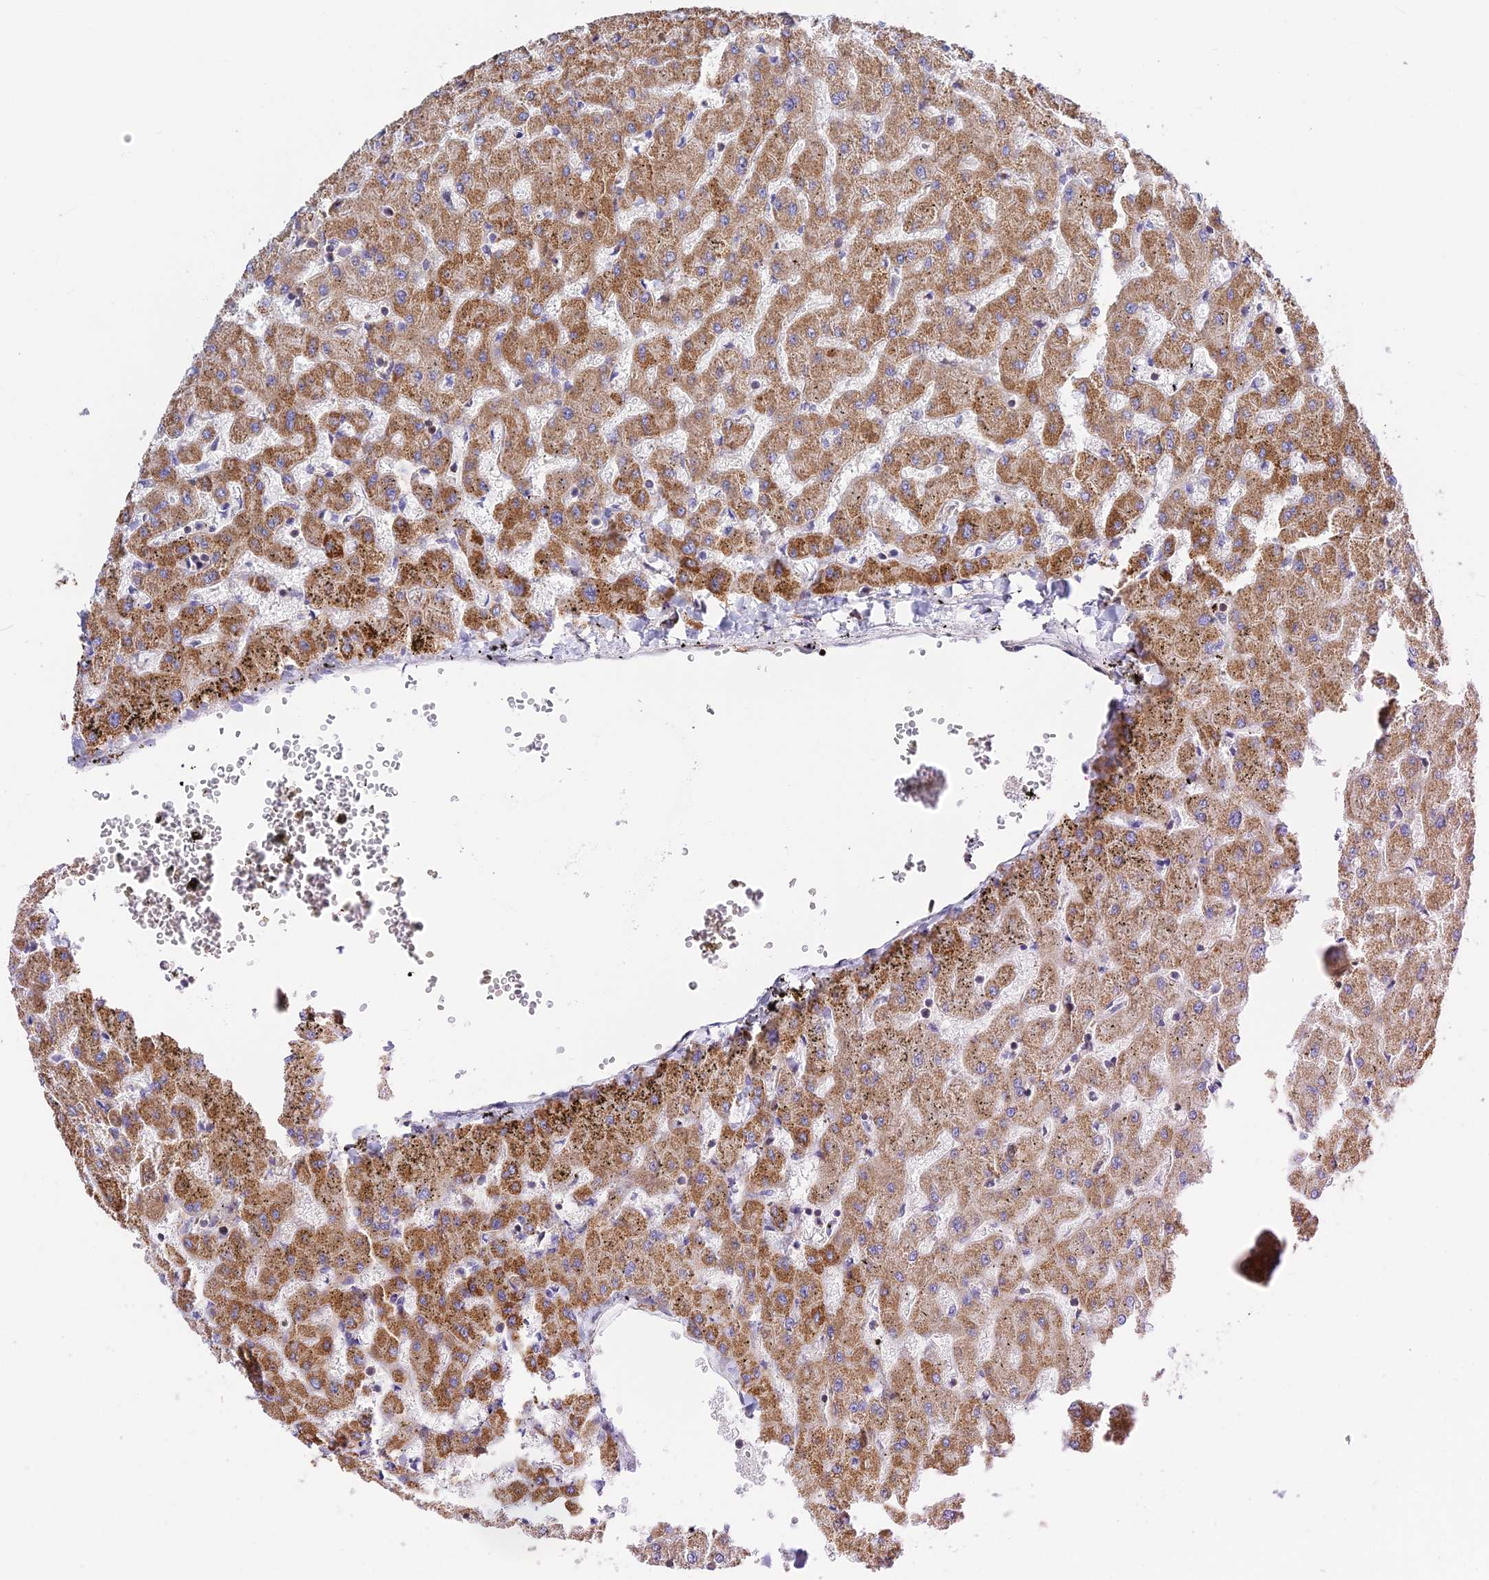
{"staining": {"intensity": "negative", "quantity": "none", "location": "none"}, "tissue": "liver", "cell_type": "Cholangiocytes", "image_type": "normal", "snomed": [{"axis": "morphology", "description": "Normal tissue, NOS"}, {"axis": "topography", "description": "Liver"}], "caption": "Immunohistochemistry photomicrograph of benign human liver stained for a protein (brown), which demonstrates no expression in cholangiocytes.", "gene": "PRIM1", "patient": {"sex": "female", "age": 63}}